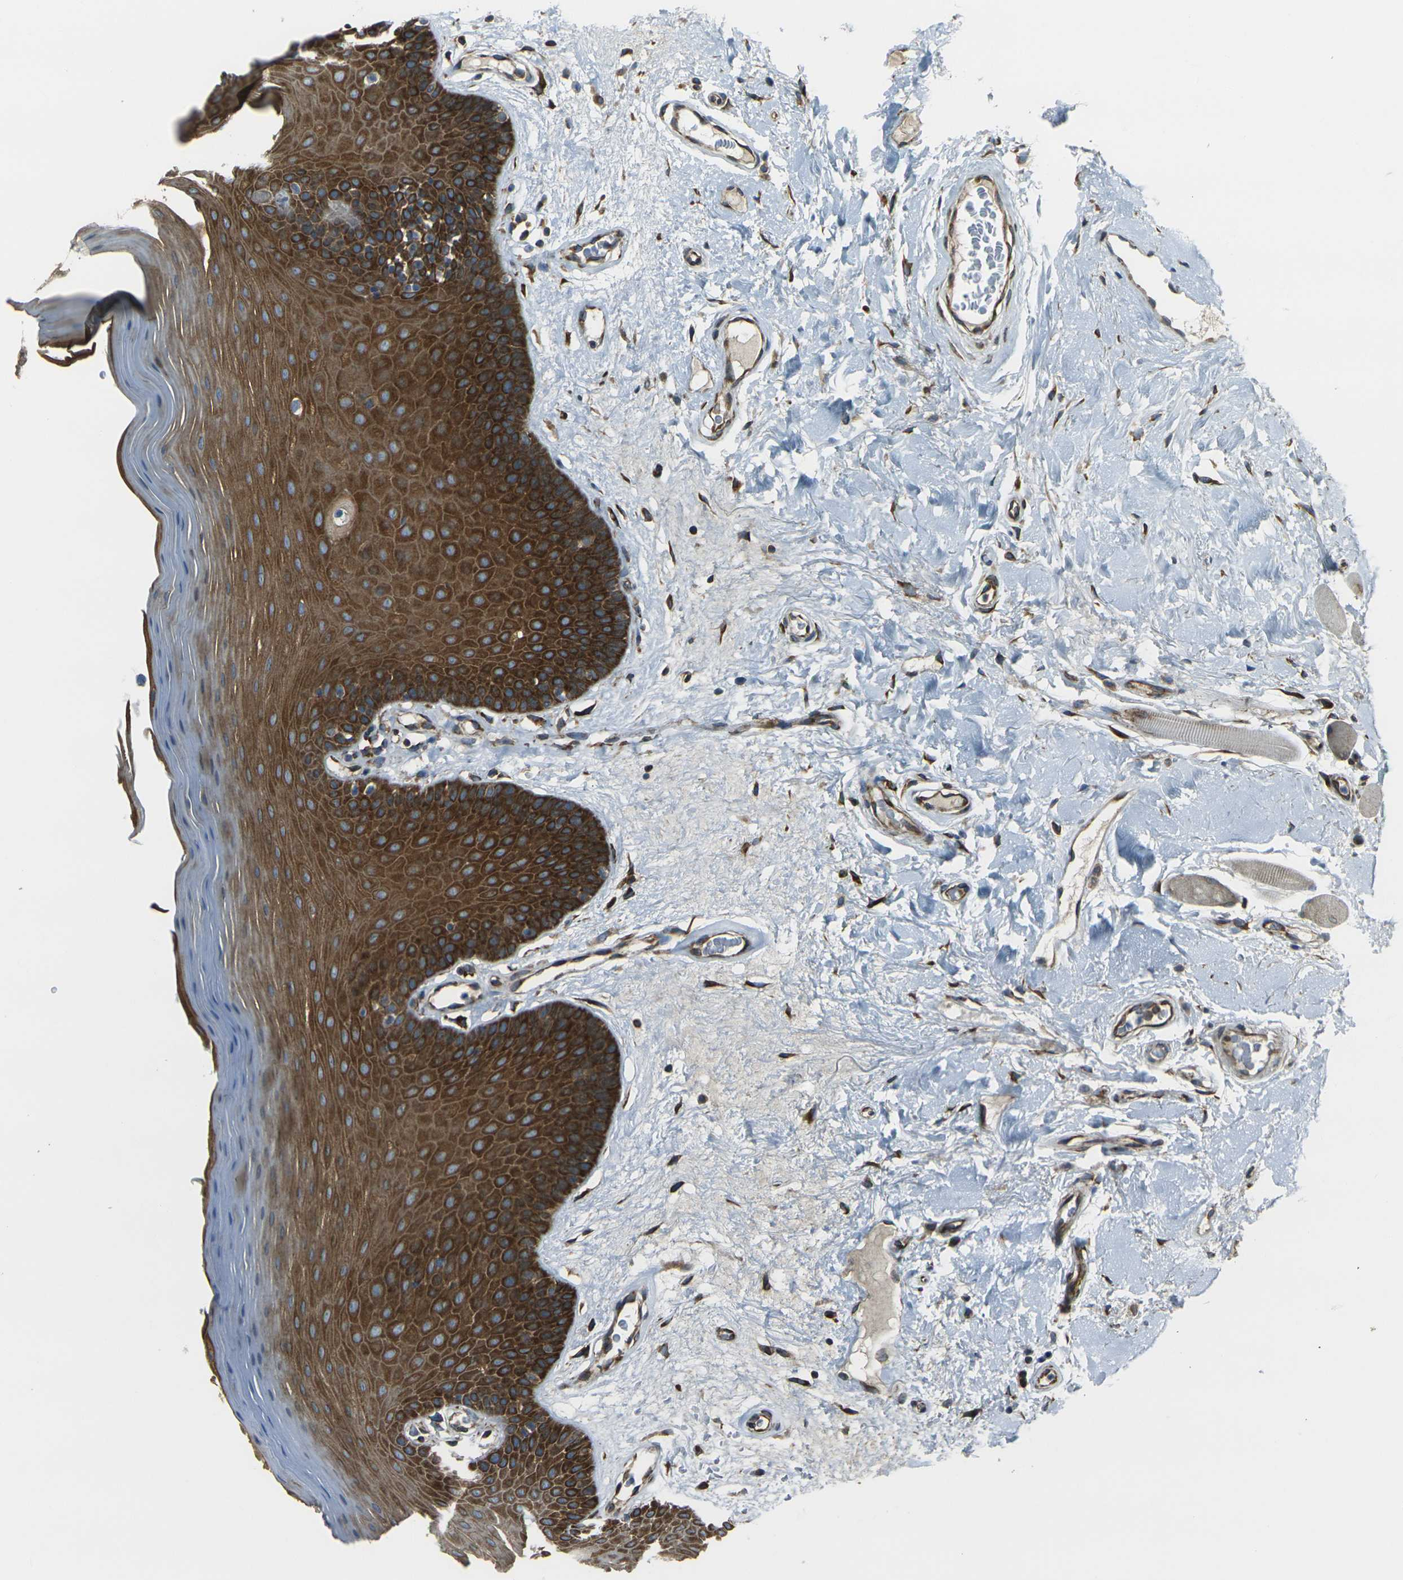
{"staining": {"intensity": "strong", "quantity": ">75%", "location": "cytoplasmic/membranous"}, "tissue": "oral mucosa", "cell_type": "Squamous epithelial cells", "image_type": "normal", "snomed": [{"axis": "morphology", "description": "Normal tissue, NOS"}, {"axis": "morphology", "description": "Squamous cell carcinoma, NOS"}, {"axis": "topography", "description": "Skeletal muscle"}, {"axis": "topography", "description": "Adipose tissue"}, {"axis": "topography", "description": "Vascular tissue"}, {"axis": "topography", "description": "Oral tissue"}, {"axis": "topography", "description": "Peripheral nerve tissue"}, {"axis": "topography", "description": "Head-Neck"}], "caption": "Human oral mucosa stained with a brown dye reveals strong cytoplasmic/membranous positive expression in about >75% of squamous epithelial cells.", "gene": "CELSR2", "patient": {"sex": "male", "age": 71}}